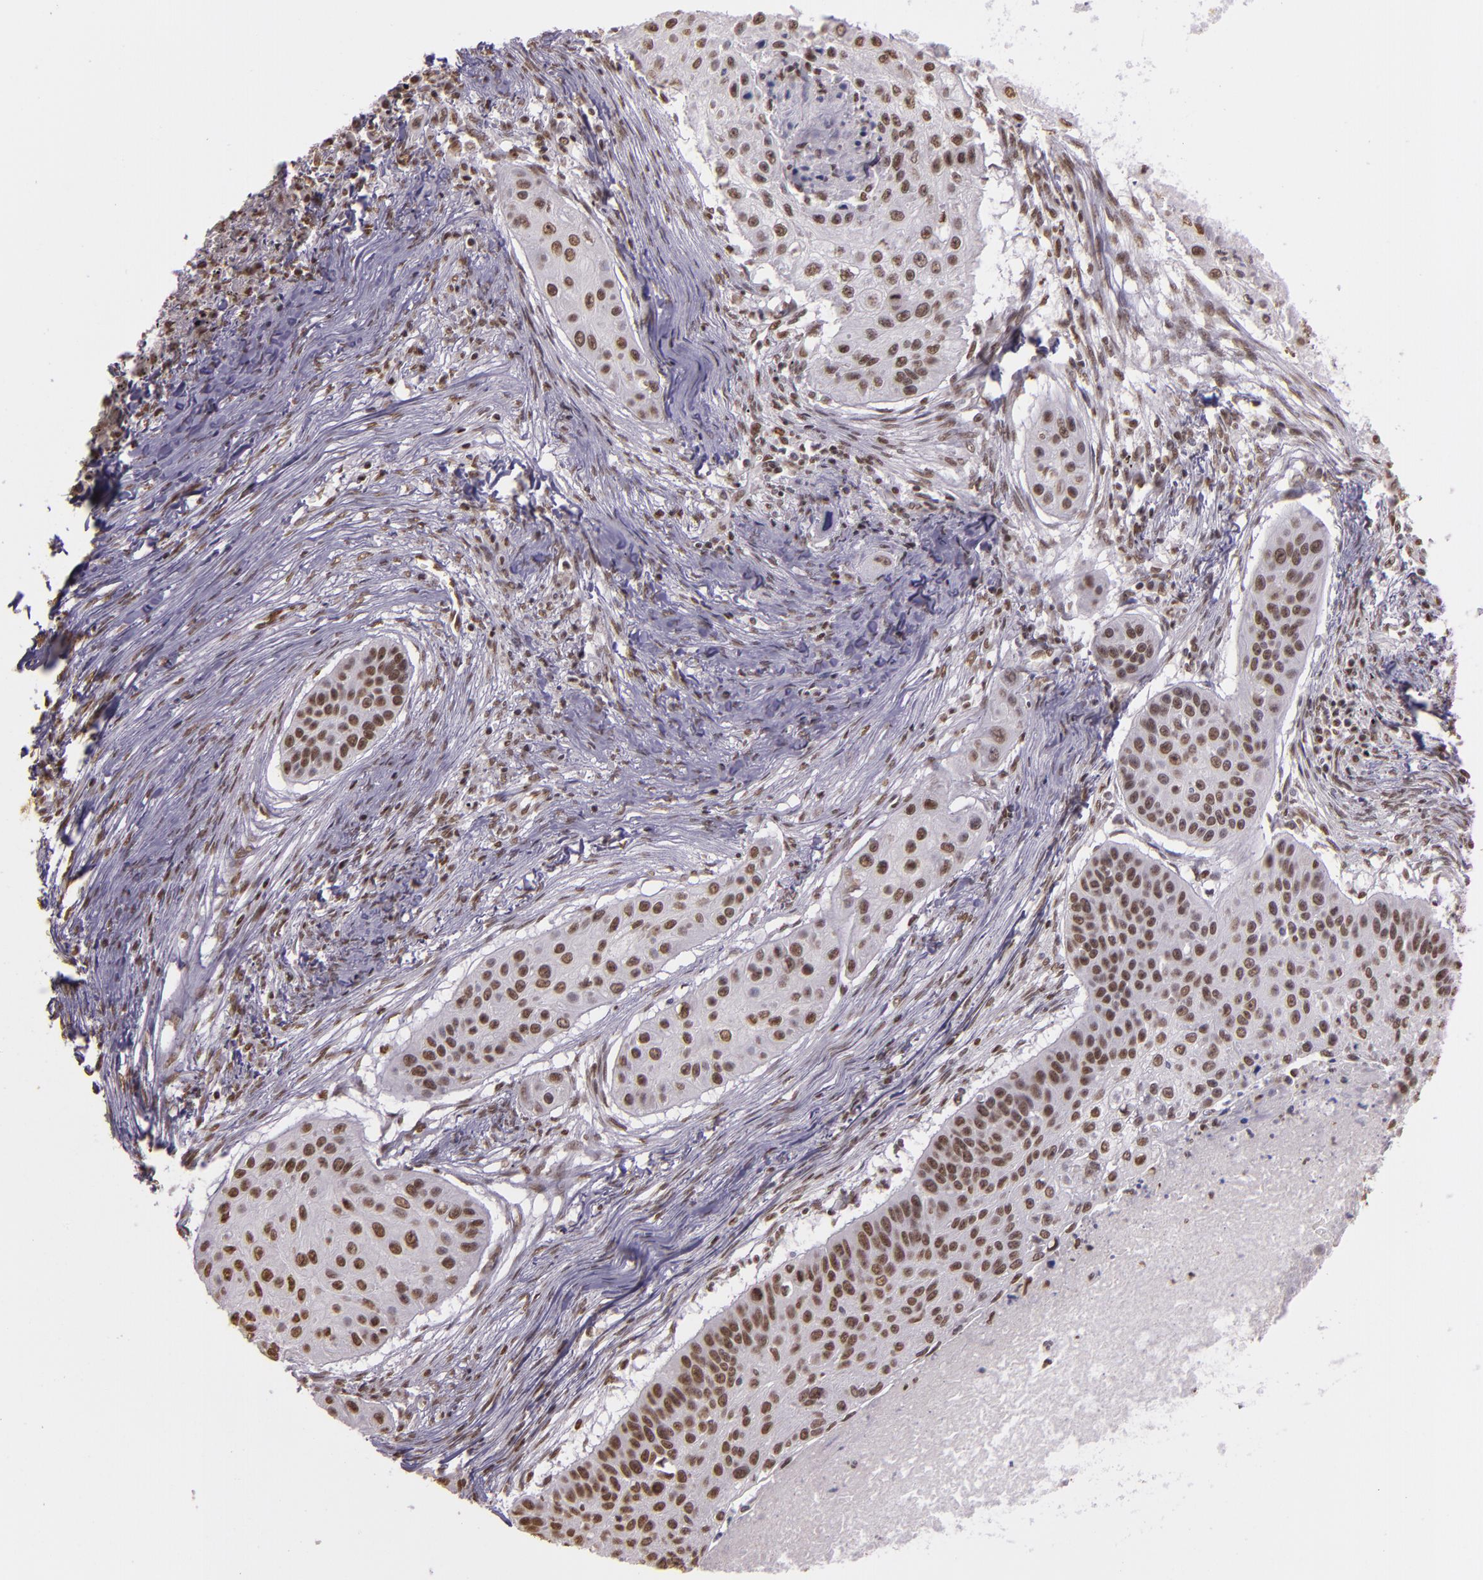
{"staining": {"intensity": "moderate", "quantity": ">75%", "location": "nuclear"}, "tissue": "lung cancer", "cell_type": "Tumor cells", "image_type": "cancer", "snomed": [{"axis": "morphology", "description": "Squamous cell carcinoma, NOS"}, {"axis": "topography", "description": "Lung"}], "caption": "DAB (3,3'-diaminobenzidine) immunohistochemical staining of squamous cell carcinoma (lung) exhibits moderate nuclear protein expression in approximately >75% of tumor cells. (DAB = brown stain, brightfield microscopy at high magnification).", "gene": "USF1", "patient": {"sex": "male", "age": 71}}